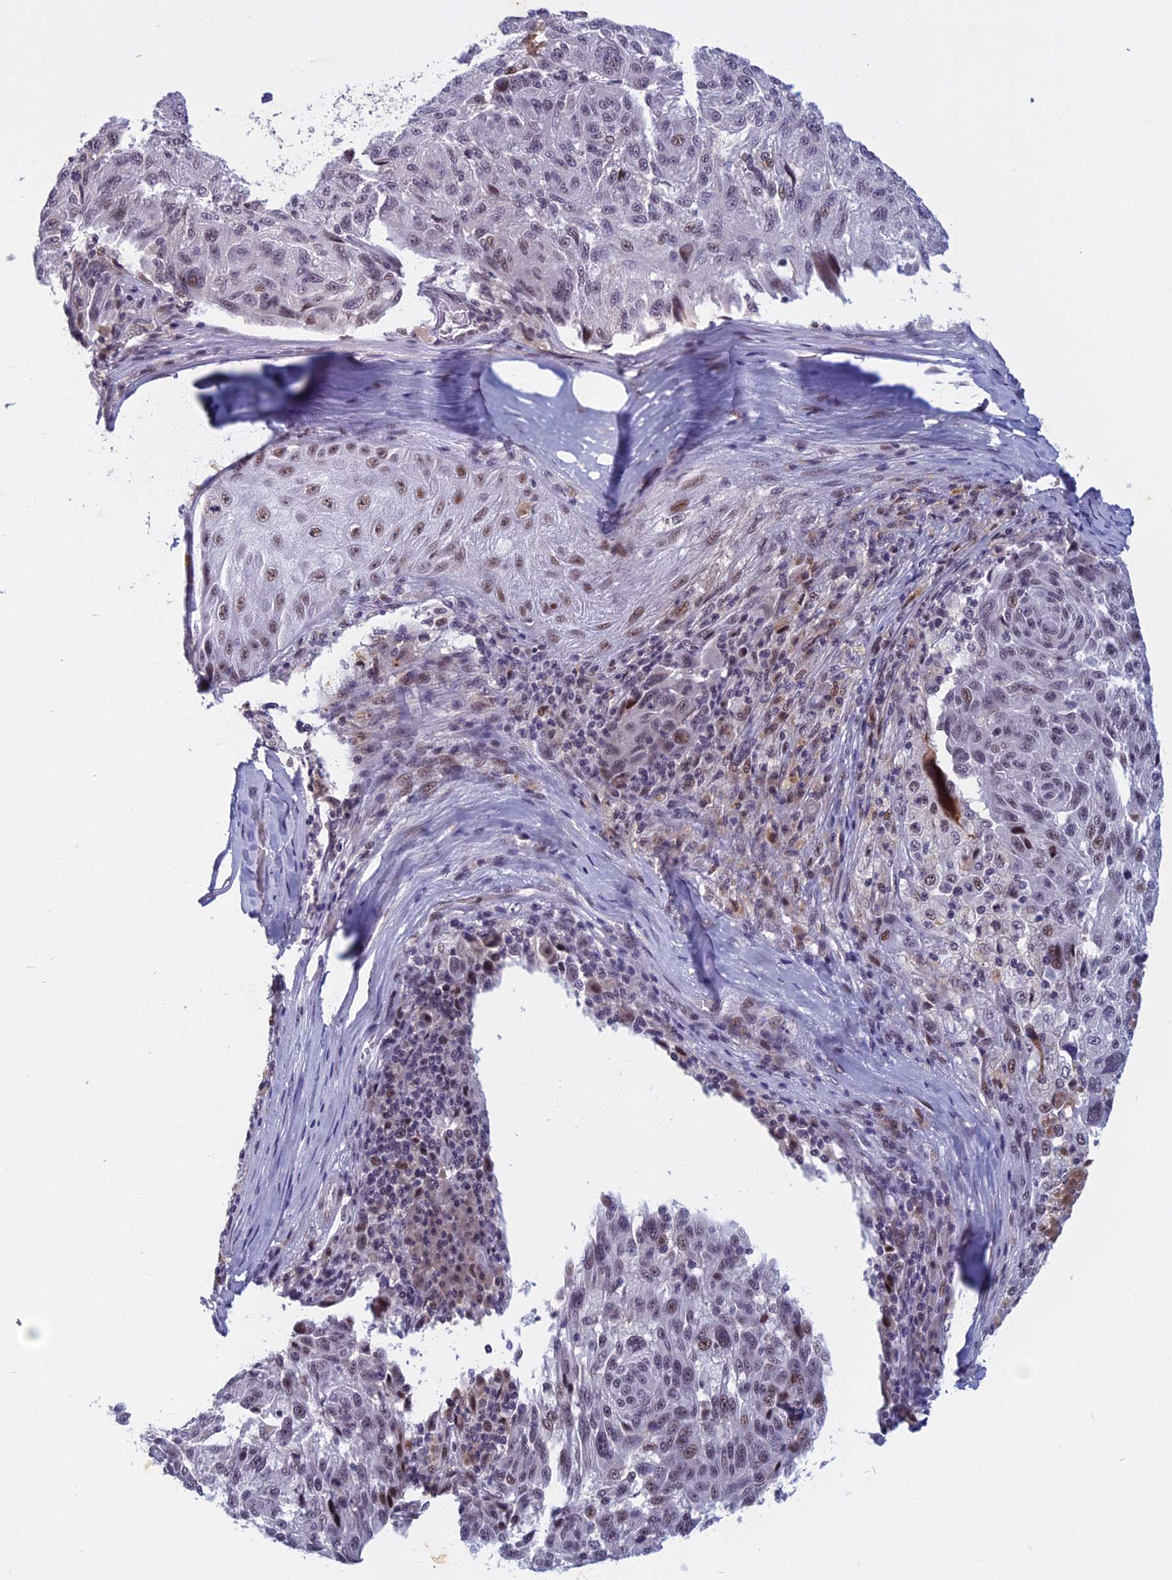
{"staining": {"intensity": "moderate", "quantity": "<25%", "location": "nuclear"}, "tissue": "melanoma", "cell_type": "Tumor cells", "image_type": "cancer", "snomed": [{"axis": "morphology", "description": "Malignant melanoma, NOS"}, {"axis": "topography", "description": "Skin"}], "caption": "Moderate nuclear protein positivity is seen in about <25% of tumor cells in melanoma.", "gene": "CDC7", "patient": {"sex": "male", "age": 53}}